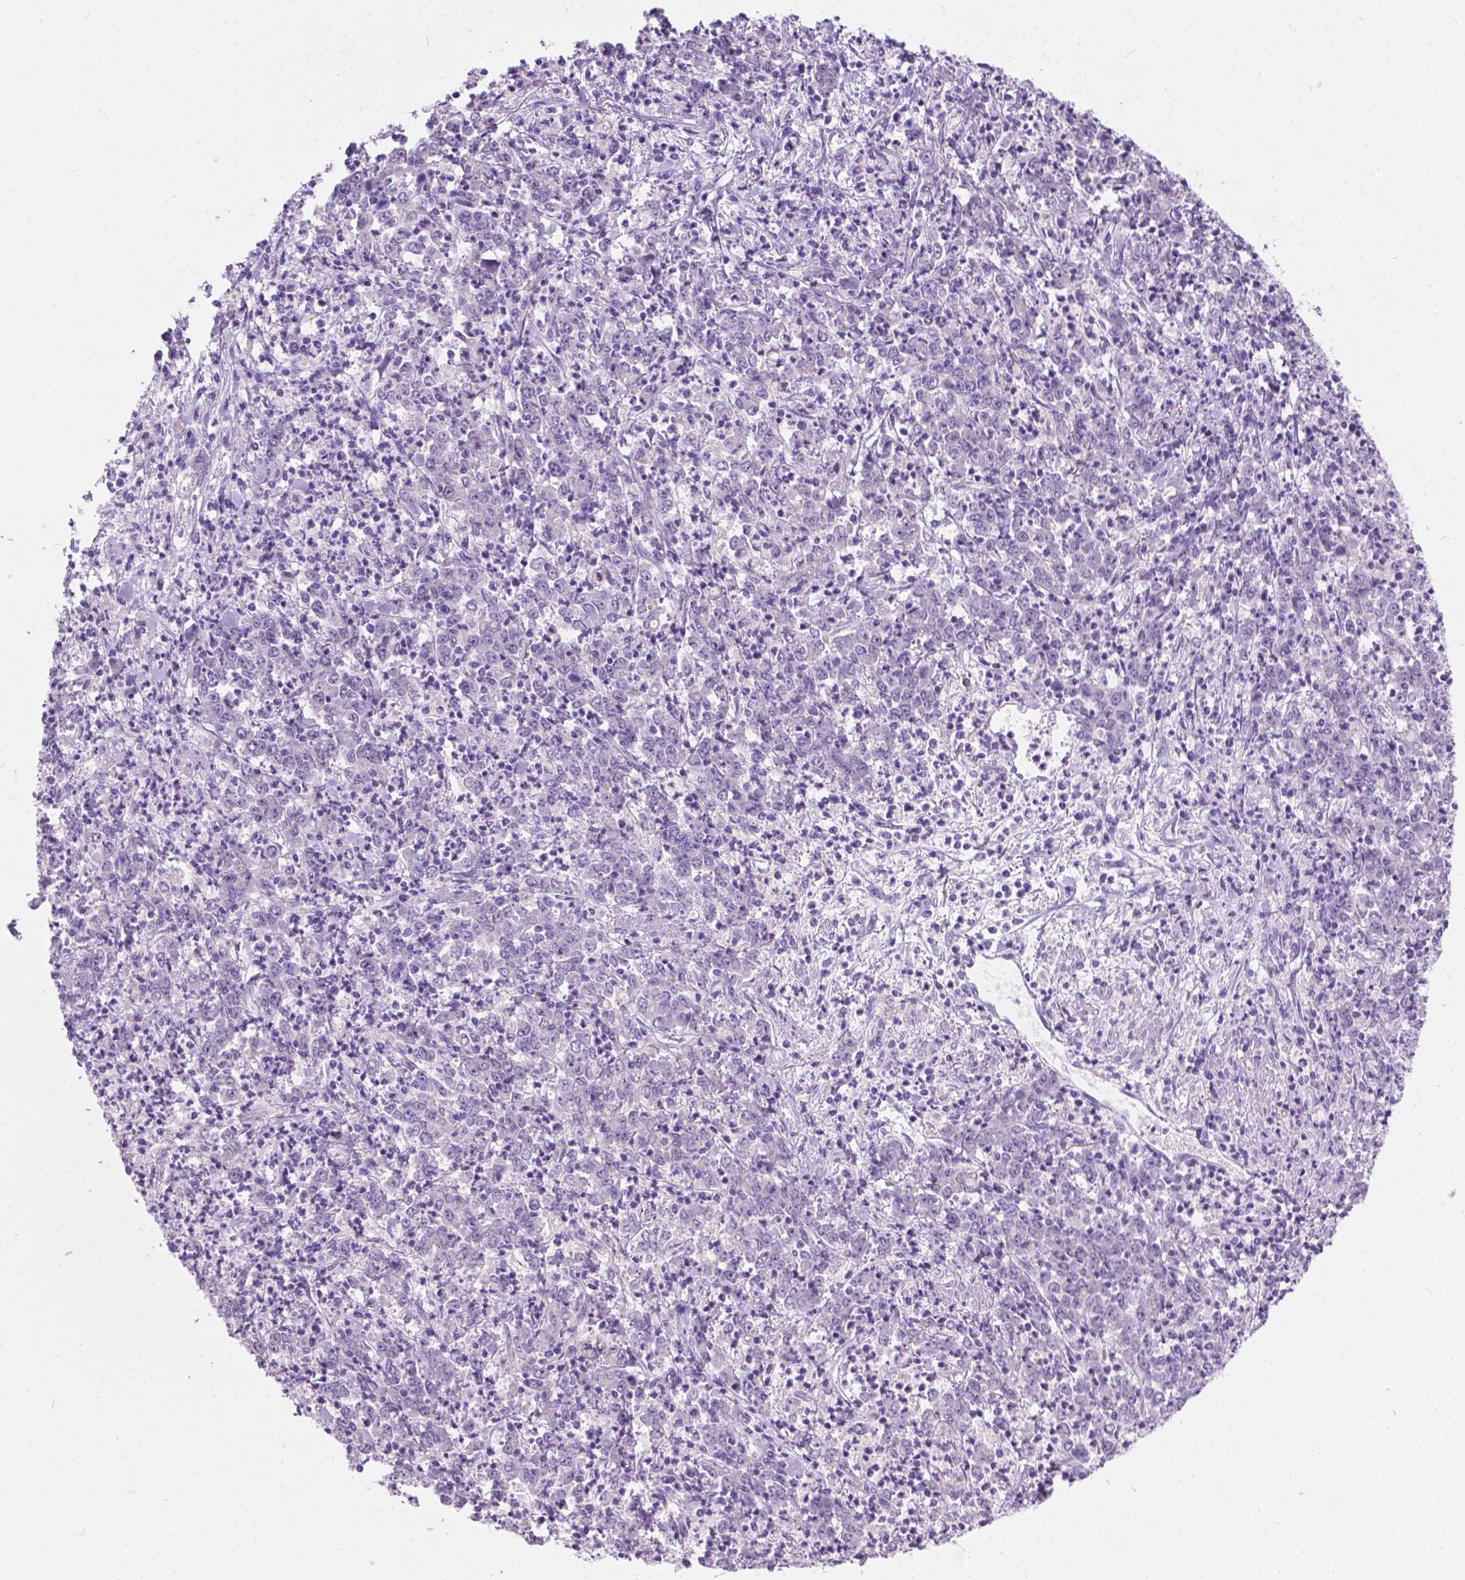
{"staining": {"intensity": "negative", "quantity": "none", "location": "none"}, "tissue": "stomach cancer", "cell_type": "Tumor cells", "image_type": "cancer", "snomed": [{"axis": "morphology", "description": "Adenocarcinoma, NOS"}, {"axis": "topography", "description": "Stomach, lower"}], "caption": "This is an immunohistochemistry image of human stomach adenocarcinoma. There is no positivity in tumor cells.", "gene": "ARMS2", "patient": {"sex": "female", "age": 71}}